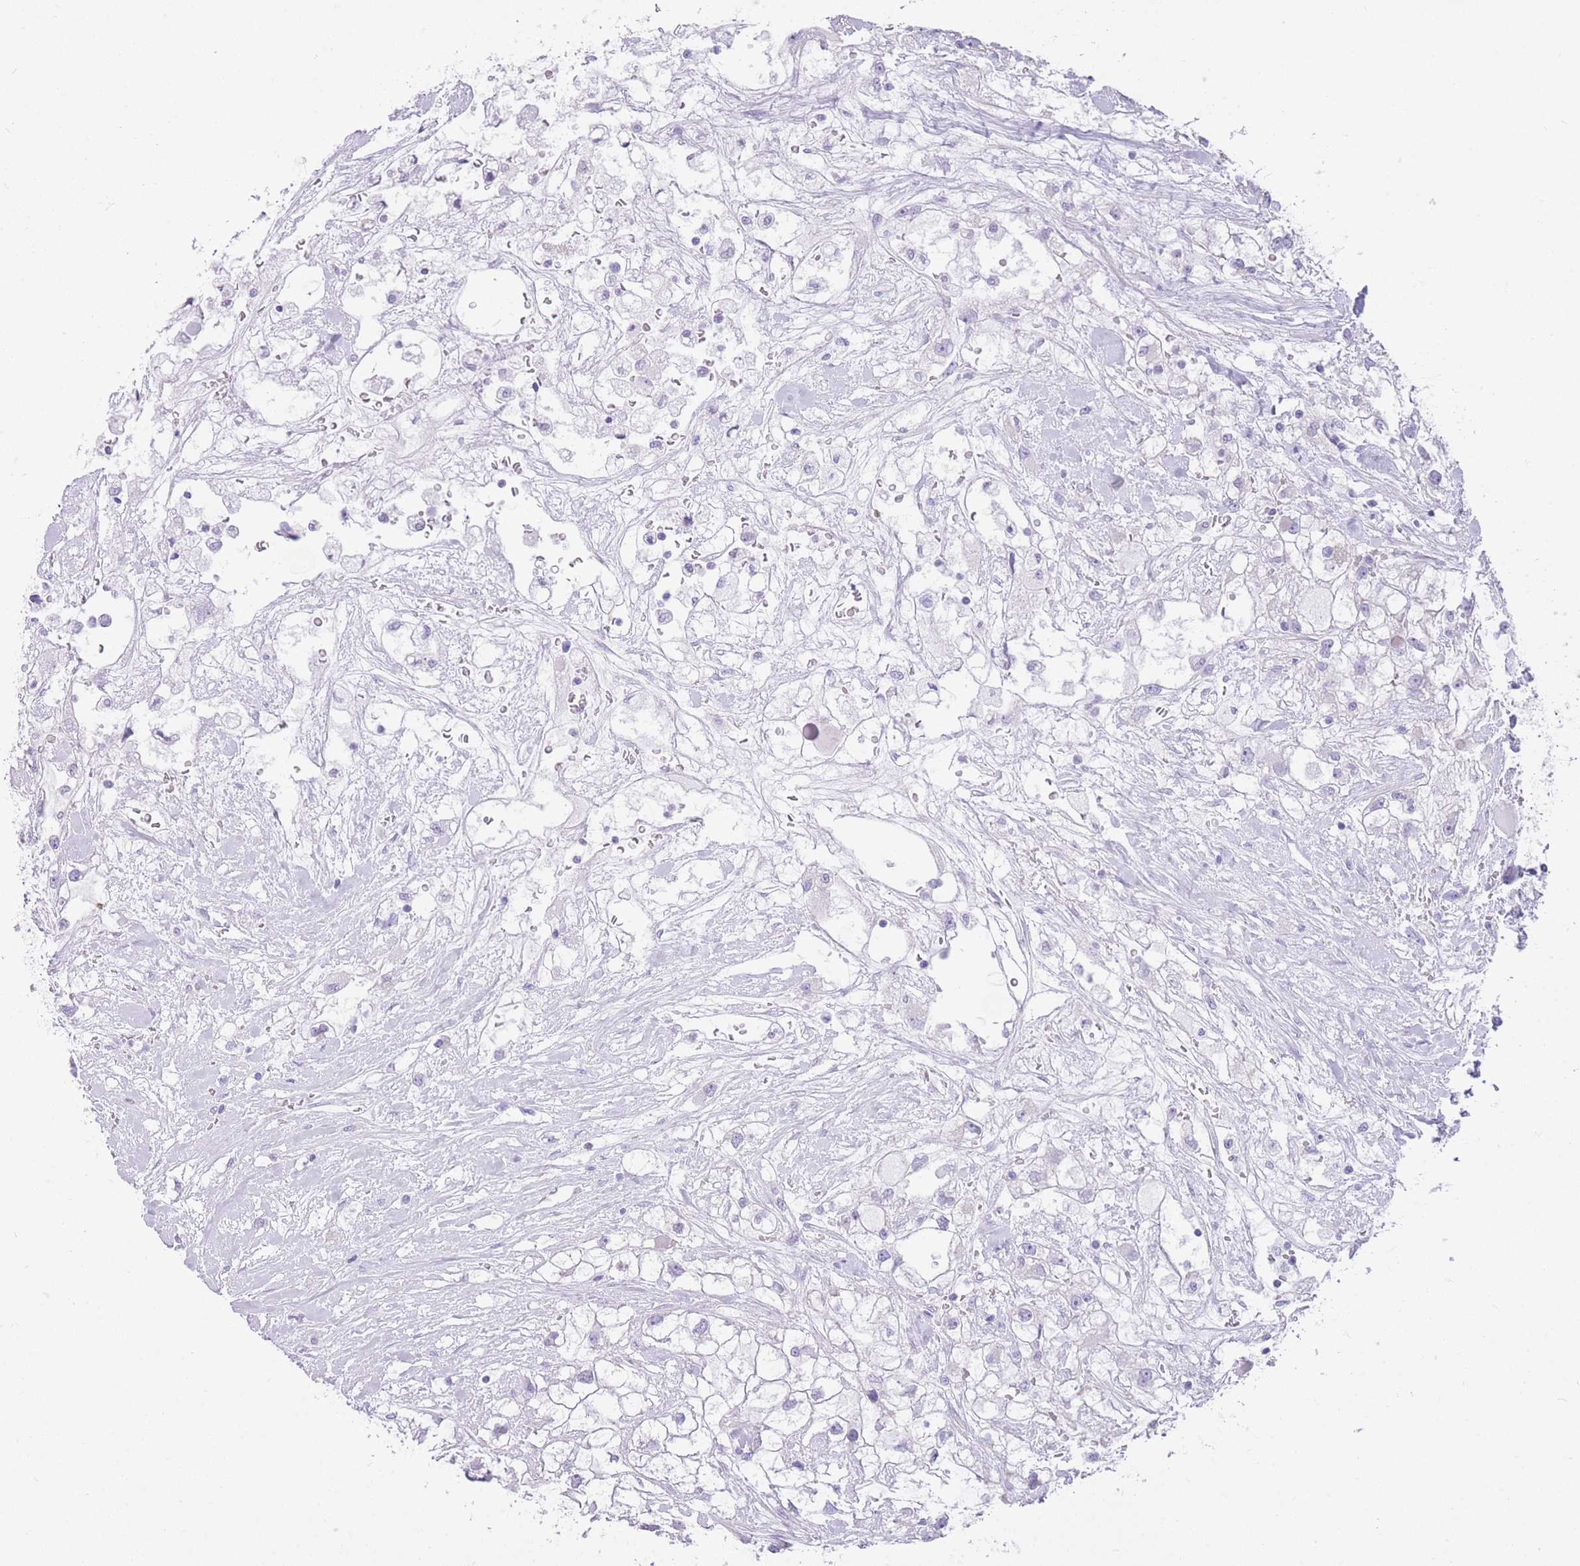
{"staining": {"intensity": "negative", "quantity": "none", "location": "none"}, "tissue": "renal cancer", "cell_type": "Tumor cells", "image_type": "cancer", "snomed": [{"axis": "morphology", "description": "Adenocarcinoma, NOS"}, {"axis": "topography", "description": "Kidney"}], "caption": "Photomicrograph shows no protein positivity in tumor cells of renal cancer (adenocarcinoma) tissue. The staining was performed using DAB (3,3'-diaminobenzidine) to visualize the protein expression in brown, while the nuclei were stained in blue with hematoxylin (Magnification: 20x).", "gene": "OR11H12", "patient": {"sex": "male", "age": 59}}